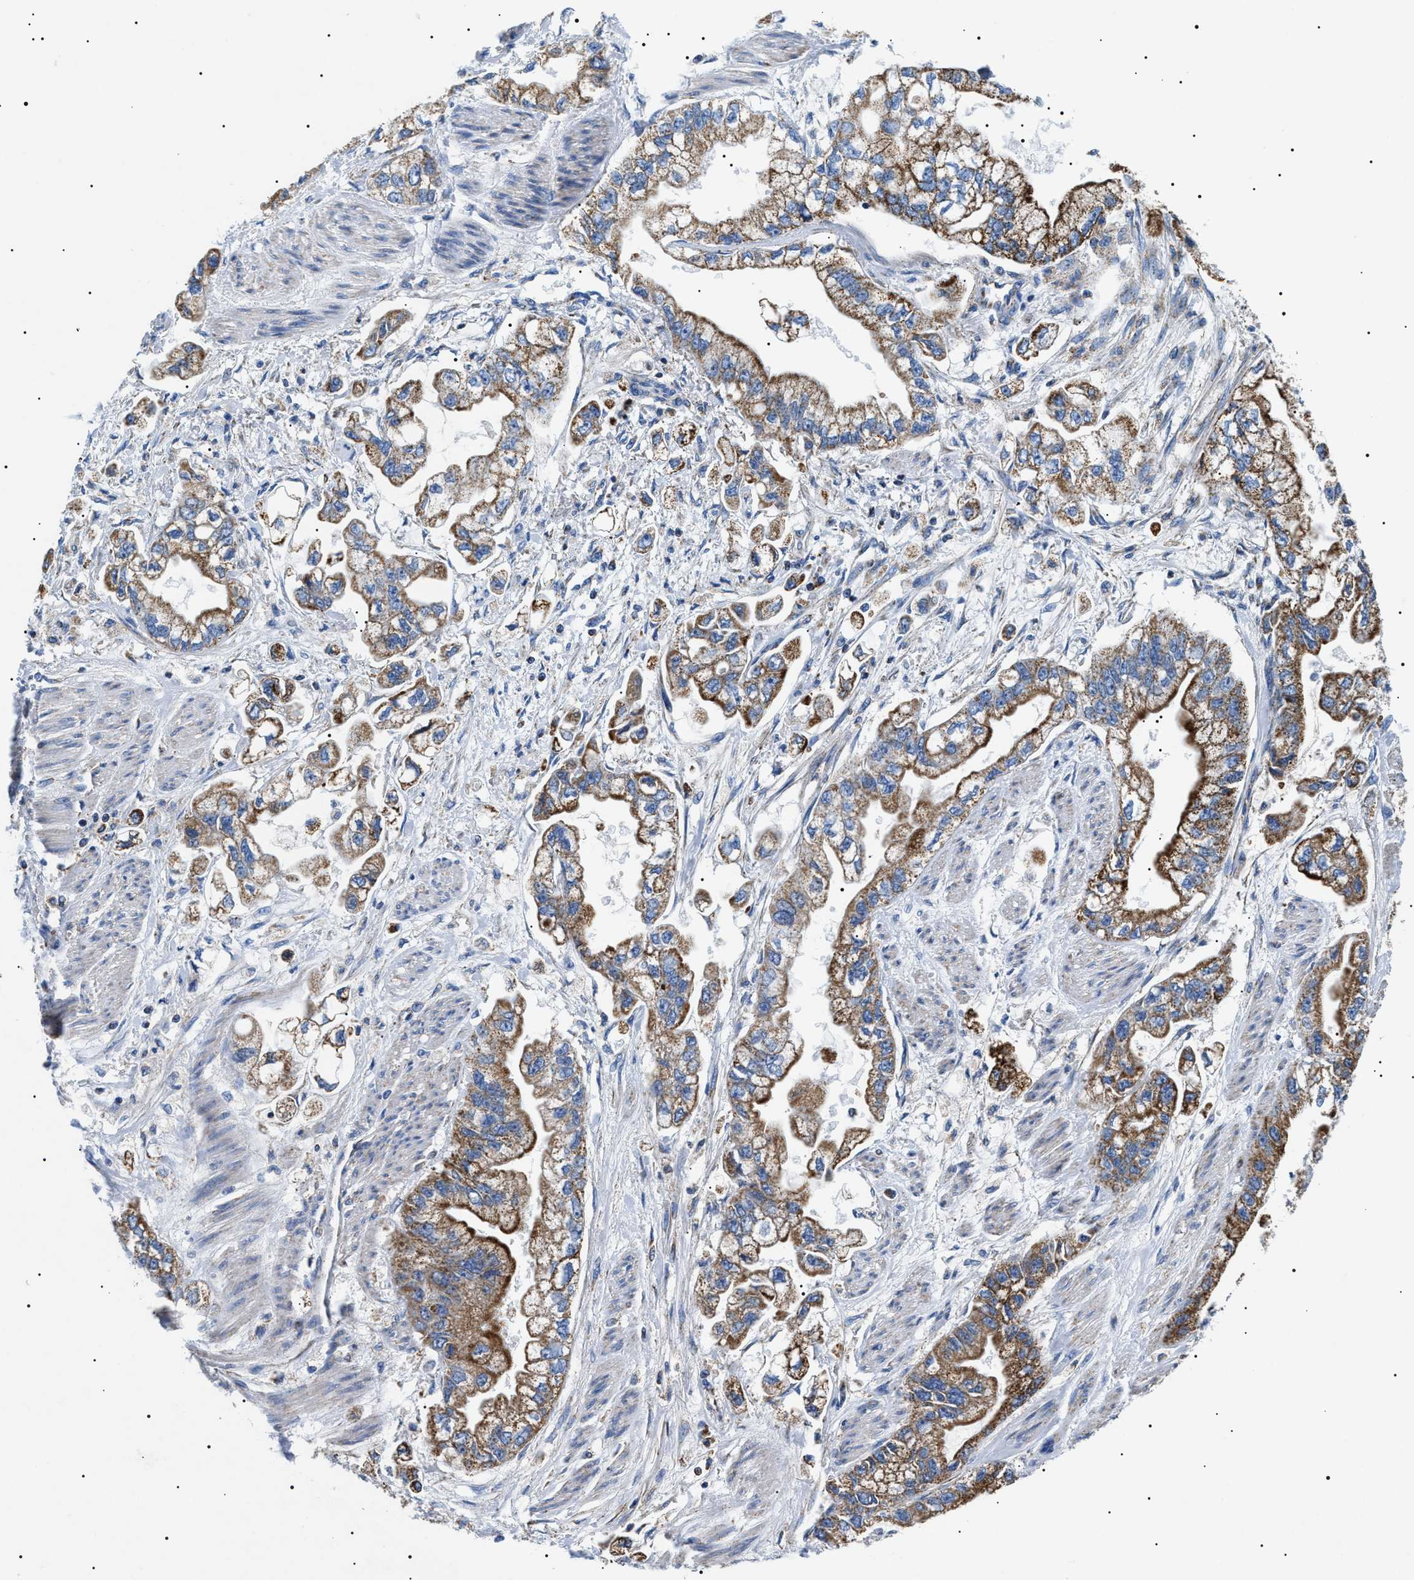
{"staining": {"intensity": "moderate", "quantity": ">75%", "location": "cytoplasmic/membranous"}, "tissue": "stomach cancer", "cell_type": "Tumor cells", "image_type": "cancer", "snomed": [{"axis": "morphology", "description": "Normal tissue, NOS"}, {"axis": "morphology", "description": "Adenocarcinoma, NOS"}, {"axis": "topography", "description": "Stomach"}], "caption": "Human stomach cancer stained with a brown dye demonstrates moderate cytoplasmic/membranous positive positivity in about >75% of tumor cells.", "gene": "OXSM", "patient": {"sex": "male", "age": 62}}